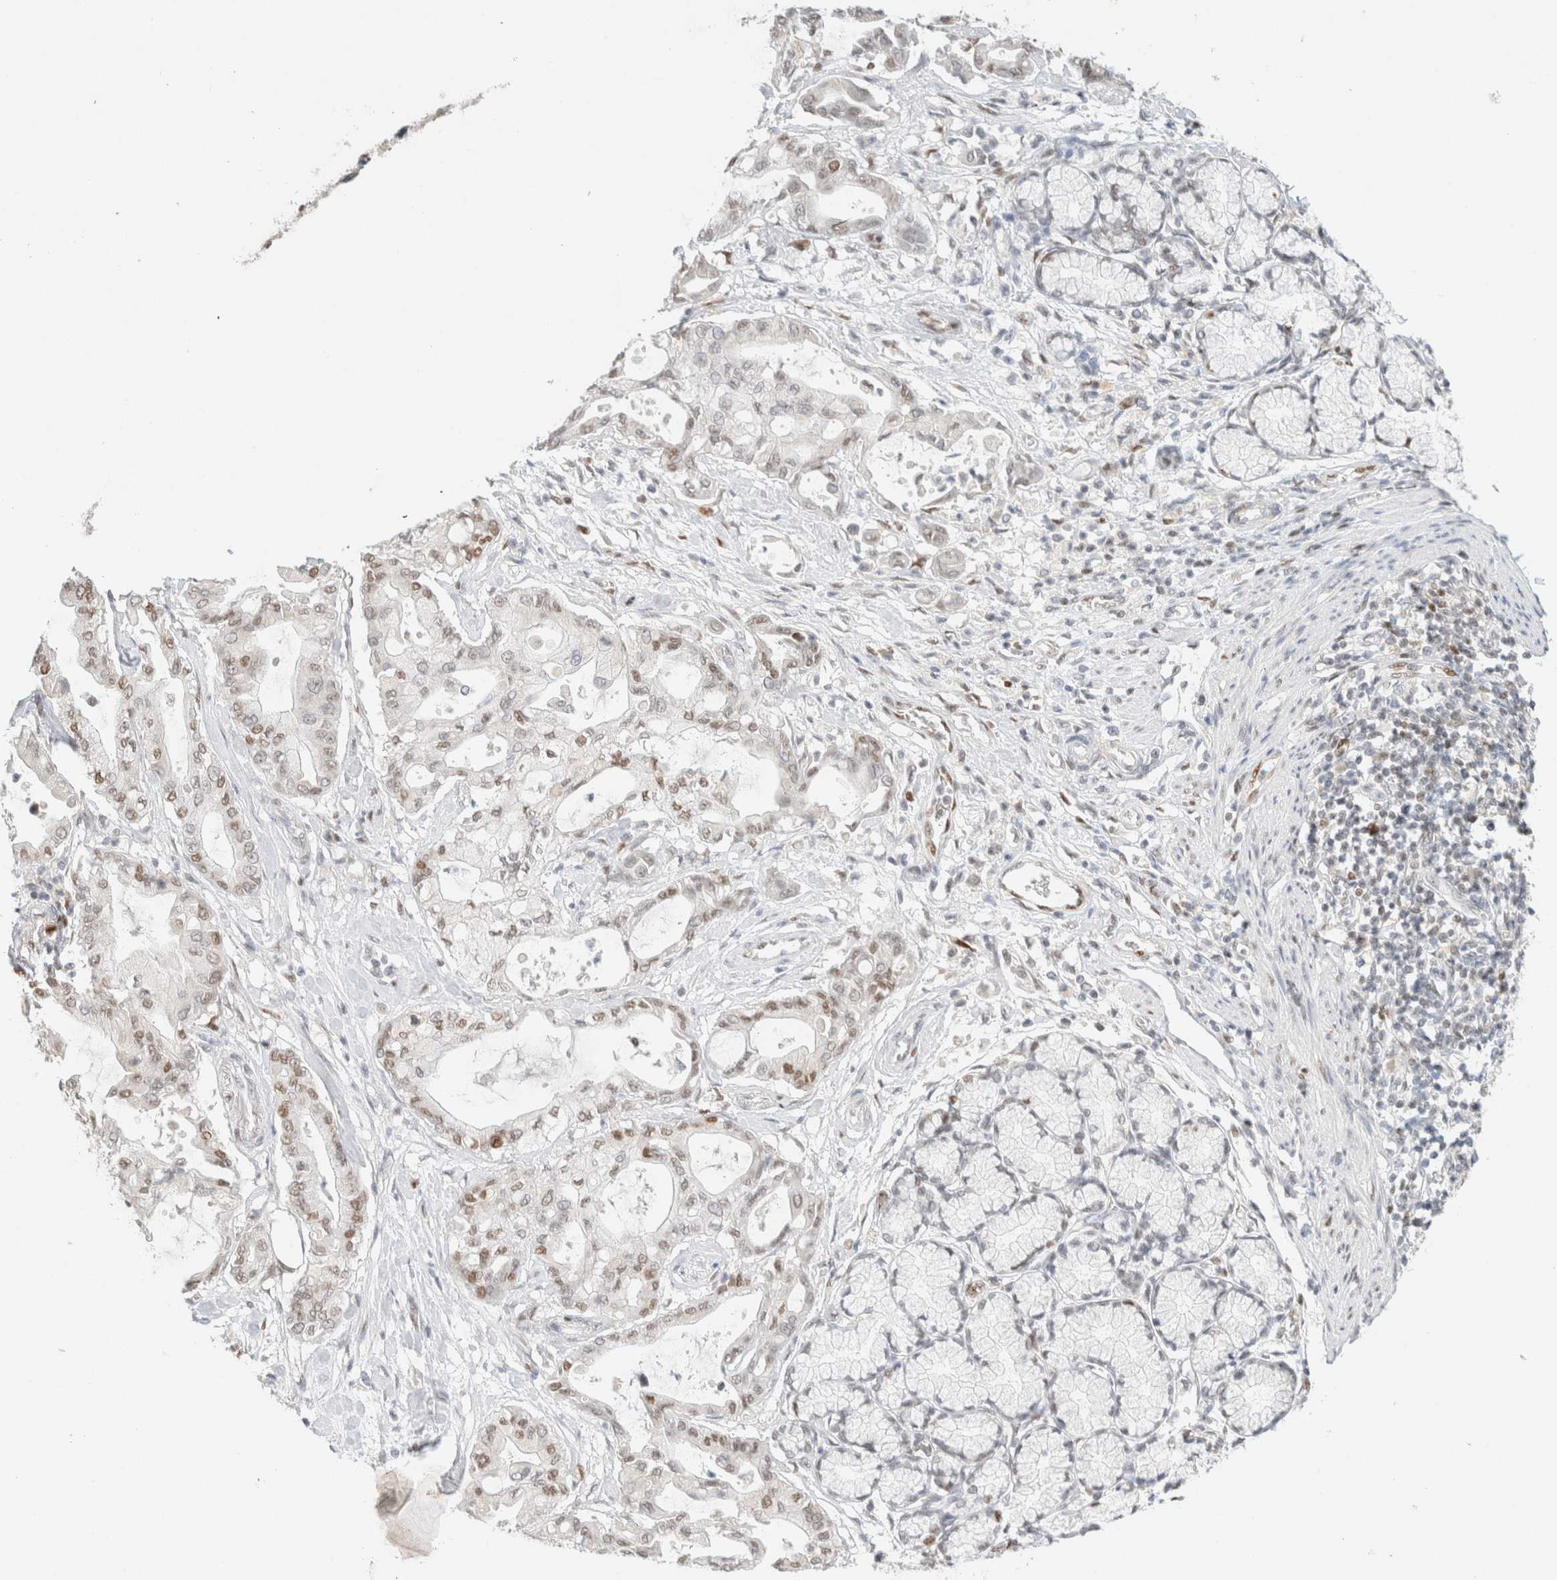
{"staining": {"intensity": "weak", "quantity": "25%-75%", "location": "nuclear"}, "tissue": "pancreatic cancer", "cell_type": "Tumor cells", "image_type": "cancer", "snomed": [{"axis": "morphology", "description": "Adenocarcinoma, NOS"}, {"axis": "morphology", "description": "Adenocarcinoma, metastatic, NOS"}, {"axis": "topography", "description": "Lymph node"}, {"axis": "topography", "description": "Pancreas"}, {"axis": "topography", "description": "Duodenum"}], "caption": "High-magnification brightfield microscopy of pancreatic cancer stained with DAB (3,3'-diaminobenzidine) (brown) and counterstained with hematoxylin (blue). tumor cells exhibit weak nuclear expression is present in approximately25%-75% of cells.", "gene": "DDB2", "patient": {"sex": "female", "age": 64}}